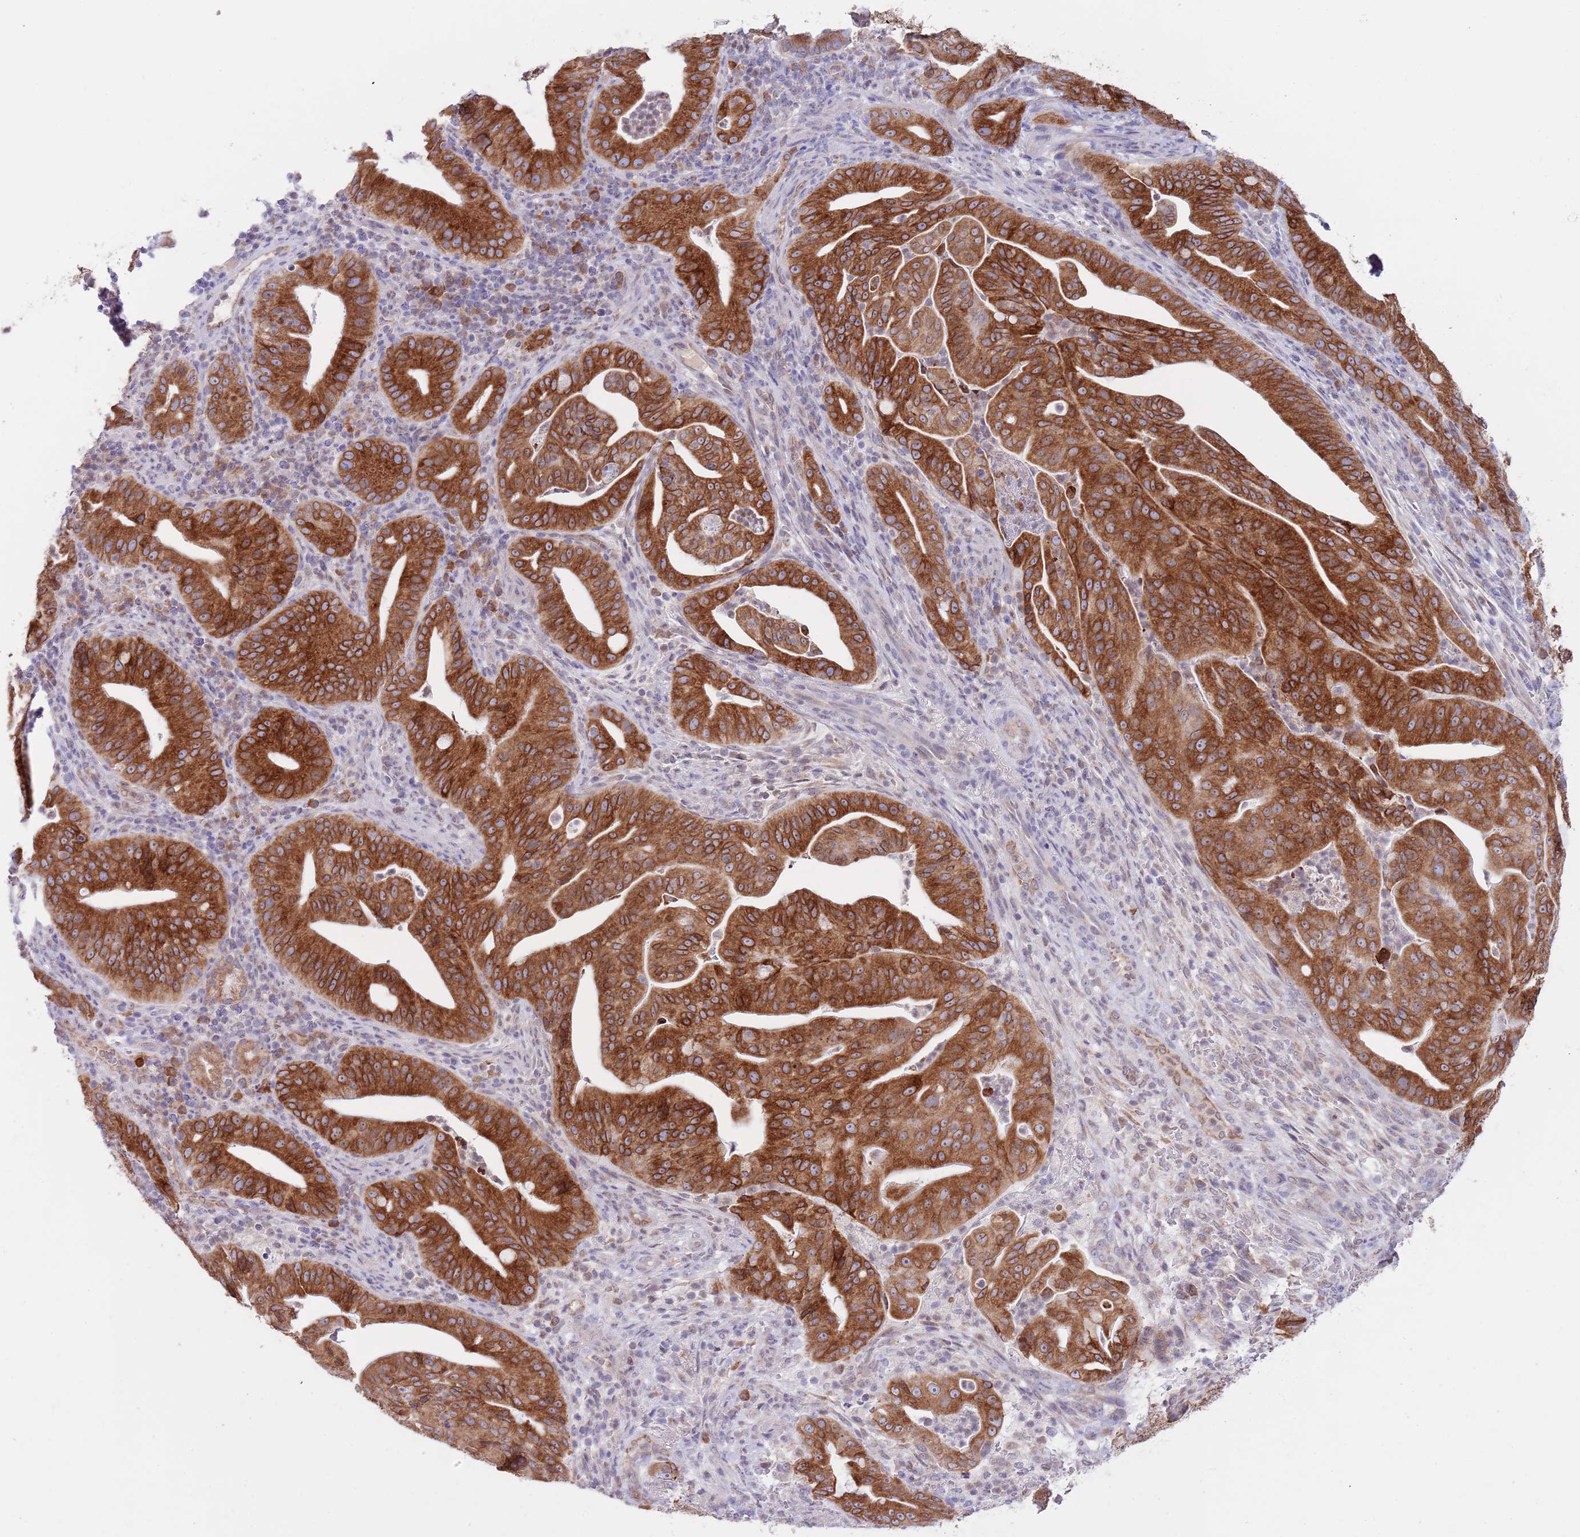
{"staining": {"intensity": "strong", "quantity": ">75%", "location": "cytoplasmic/membranous"}, "tissue": "pancreatic cancer", "cell_type": "Tumor cells", "image_type": "cancer", "snomed": [{"axis": "morphology", "description": "Adenocarcinoma, NOS"}, {"axis": "topography", "description": "Pancreas"}], "caption": "Tumor cells demonstrate high levels of strong cytoplasmic/membranous expression in approximately >75% of cells in human pancreatic cancer.", "gene": "EBPL", "patient": {"sex": "male", "age": 71}}